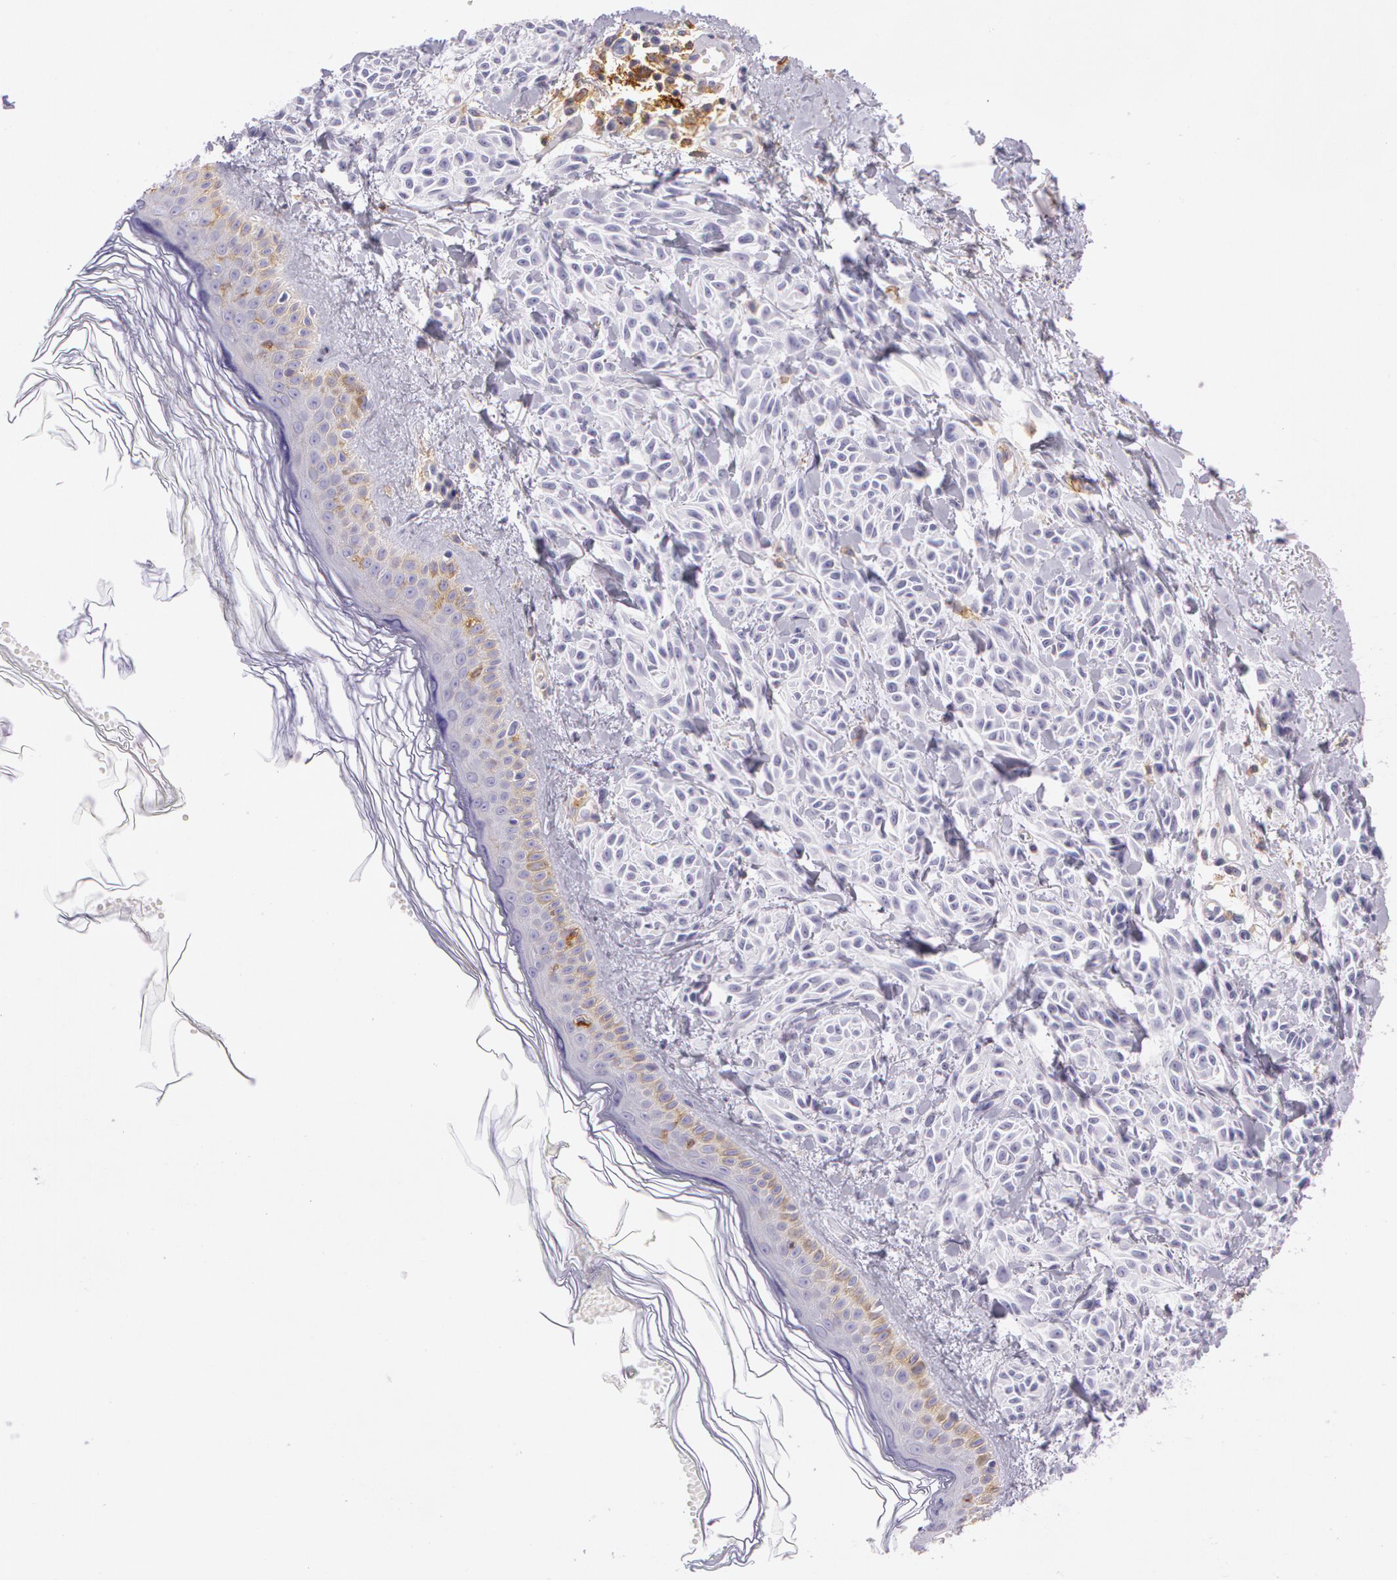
{"staining": {"intensity": "weak", "quantity": "<25%", "location": "cytoplasmic/membranous"}, "tissue": "melanoma", "cell_type": "Tumor cells", "image_type": "cancer", "snomed": [{"axis": "morphology", "description": "Malignant melanoma, NOS"}, {"axis": "topography", "description": "Skin"}], "caption": "This micrograph is of malignant melanoma stained with IHC to label a protein in brown with the nuclei are counter-stained blue. There is no staining in tumor cells. (Stains: DAB (3,3'-diaminobenzidine) immunohistochemistry with hematoxylin counter stain, Microscopy: brightfield microscopy at high magnification).", "gene": "LY75", "patient": {"sex": "female", "age": 73}}